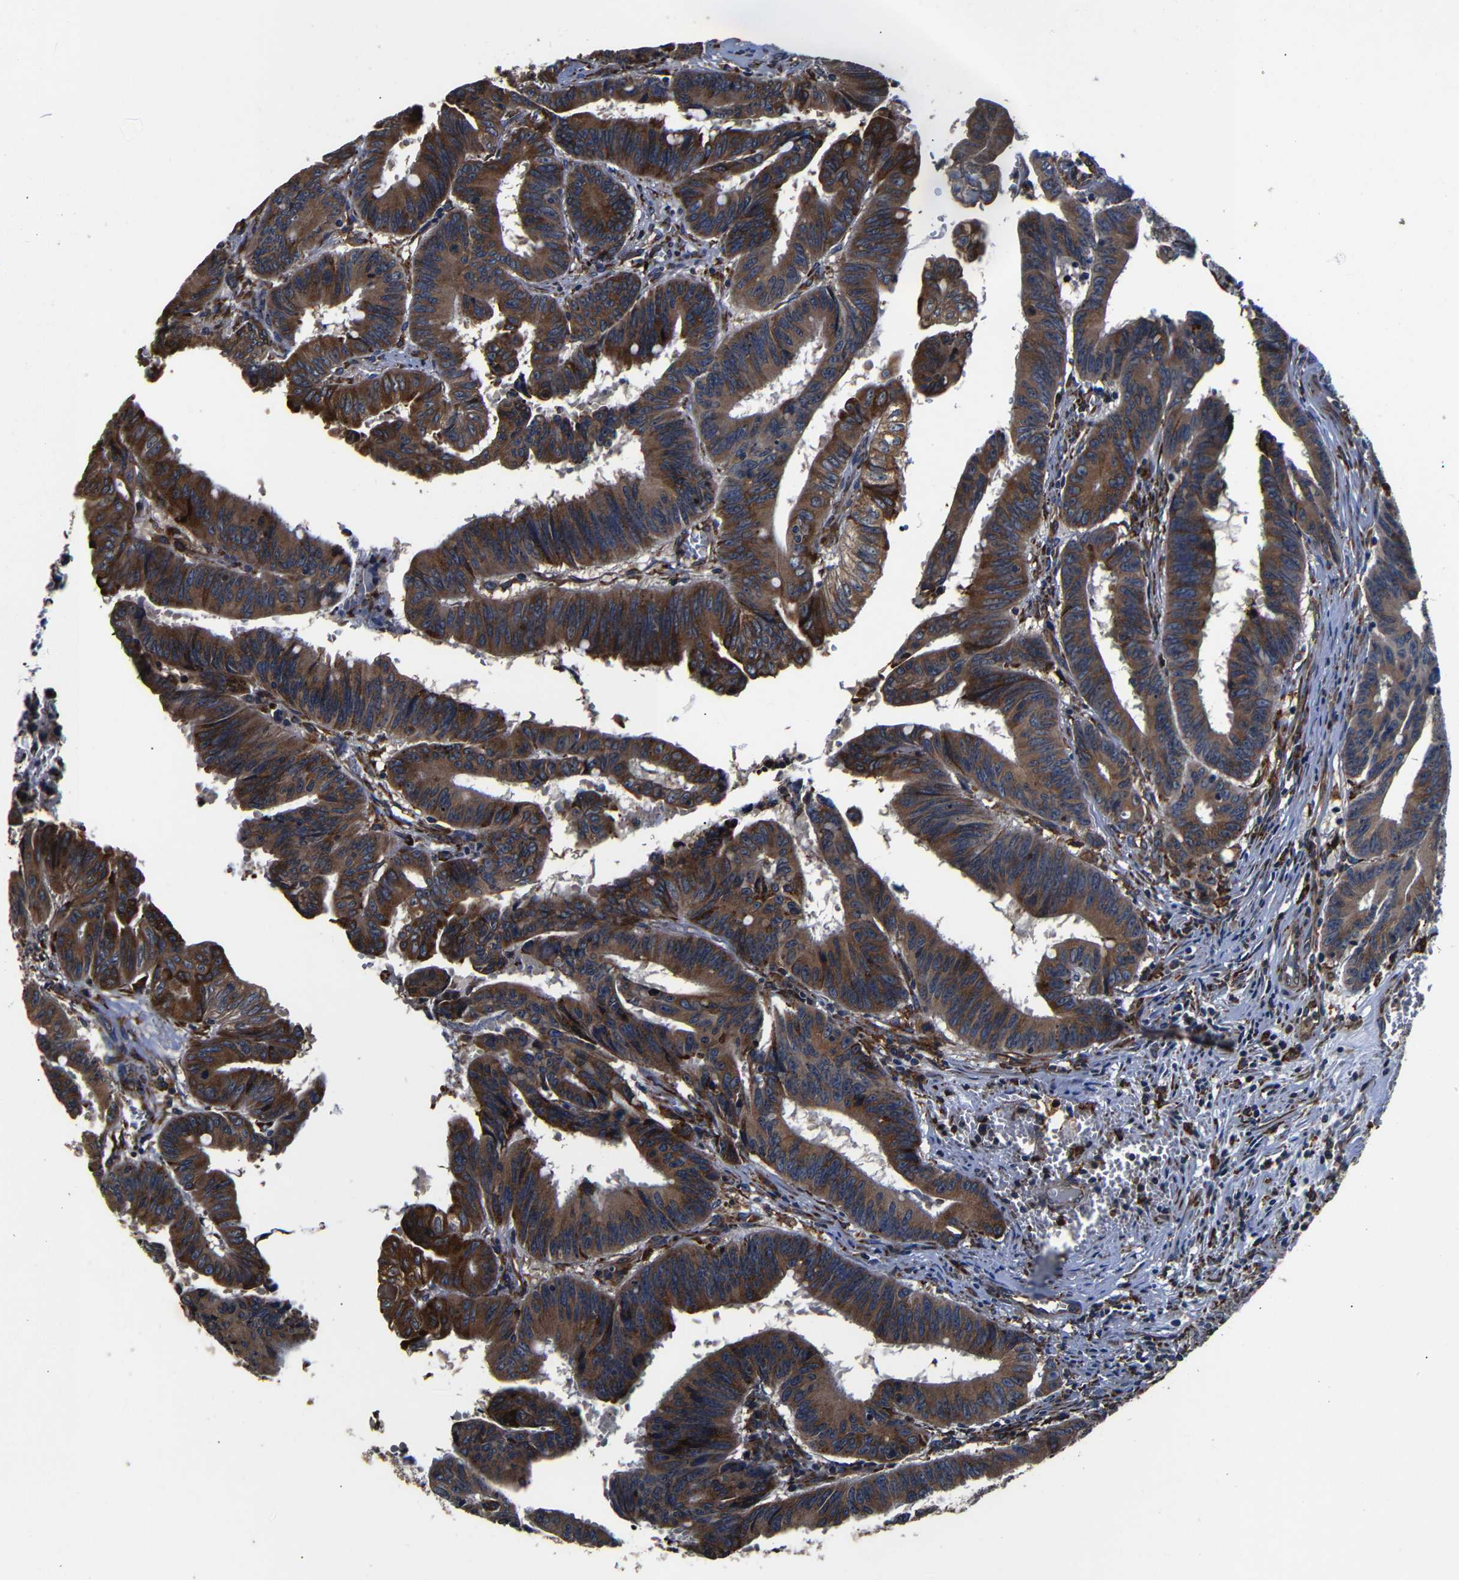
{"staining": {"intensity": "strong", "quantity": "25%-75%", "location": "cytoplasmic/membranous"}, "tissue": "colorectal cancer", "cell_type": "Tumor cells", "image_type": "cancer", "snomed": [{"axis": "morphology", "description": "Adenocarcinoma, NOS"}, {"axis": "topography", "description": "Colon"}], "caption": "Immunohistochemical staining of colorectal cancer shows strong cytoplasmic/membranous protein expression in about 25%-75% of tumor cells. Nuclei are stained in blue.", "gene": "SCN9A", "patient": {"sex": "male", "age": 45}}